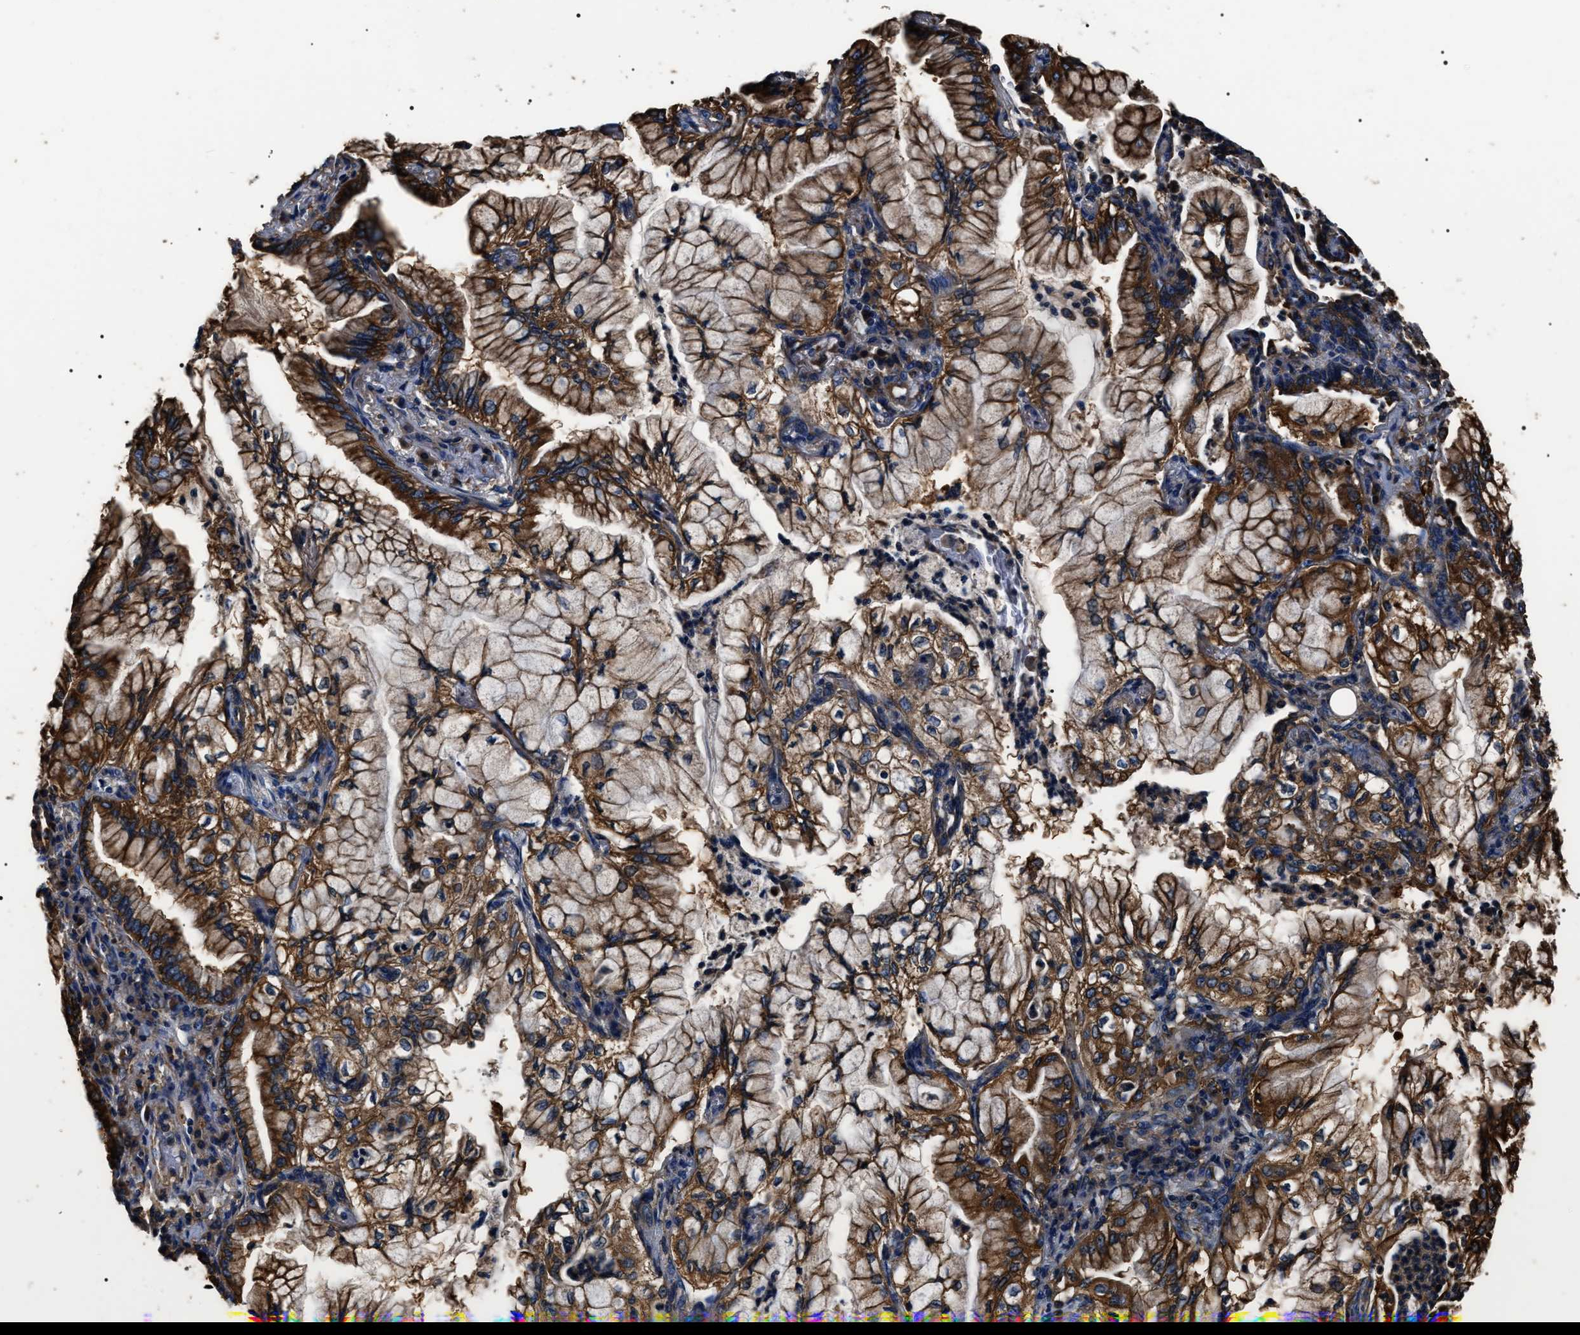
{"staining": {"intensity": "strong", "quantity": ">75%", "location": "cytoplasmic/membranous"}, "tissue": "lung cancer", "cell_type": "Tumor cells", "image_type": "cancer", "snomed": [{"axis": "morphology", "description": "Adenocarcinoma, NOS"}, {"axis": "topography", "description": "Lung"}], "caption": "Tumor cells exhibit high levels of strong cytoplasmic/membranous positivity in approximately >75% of cells in human lung adenocarcinoma.", "gene": "HSCB", "patient": {"sex": "female", "age": 70}}